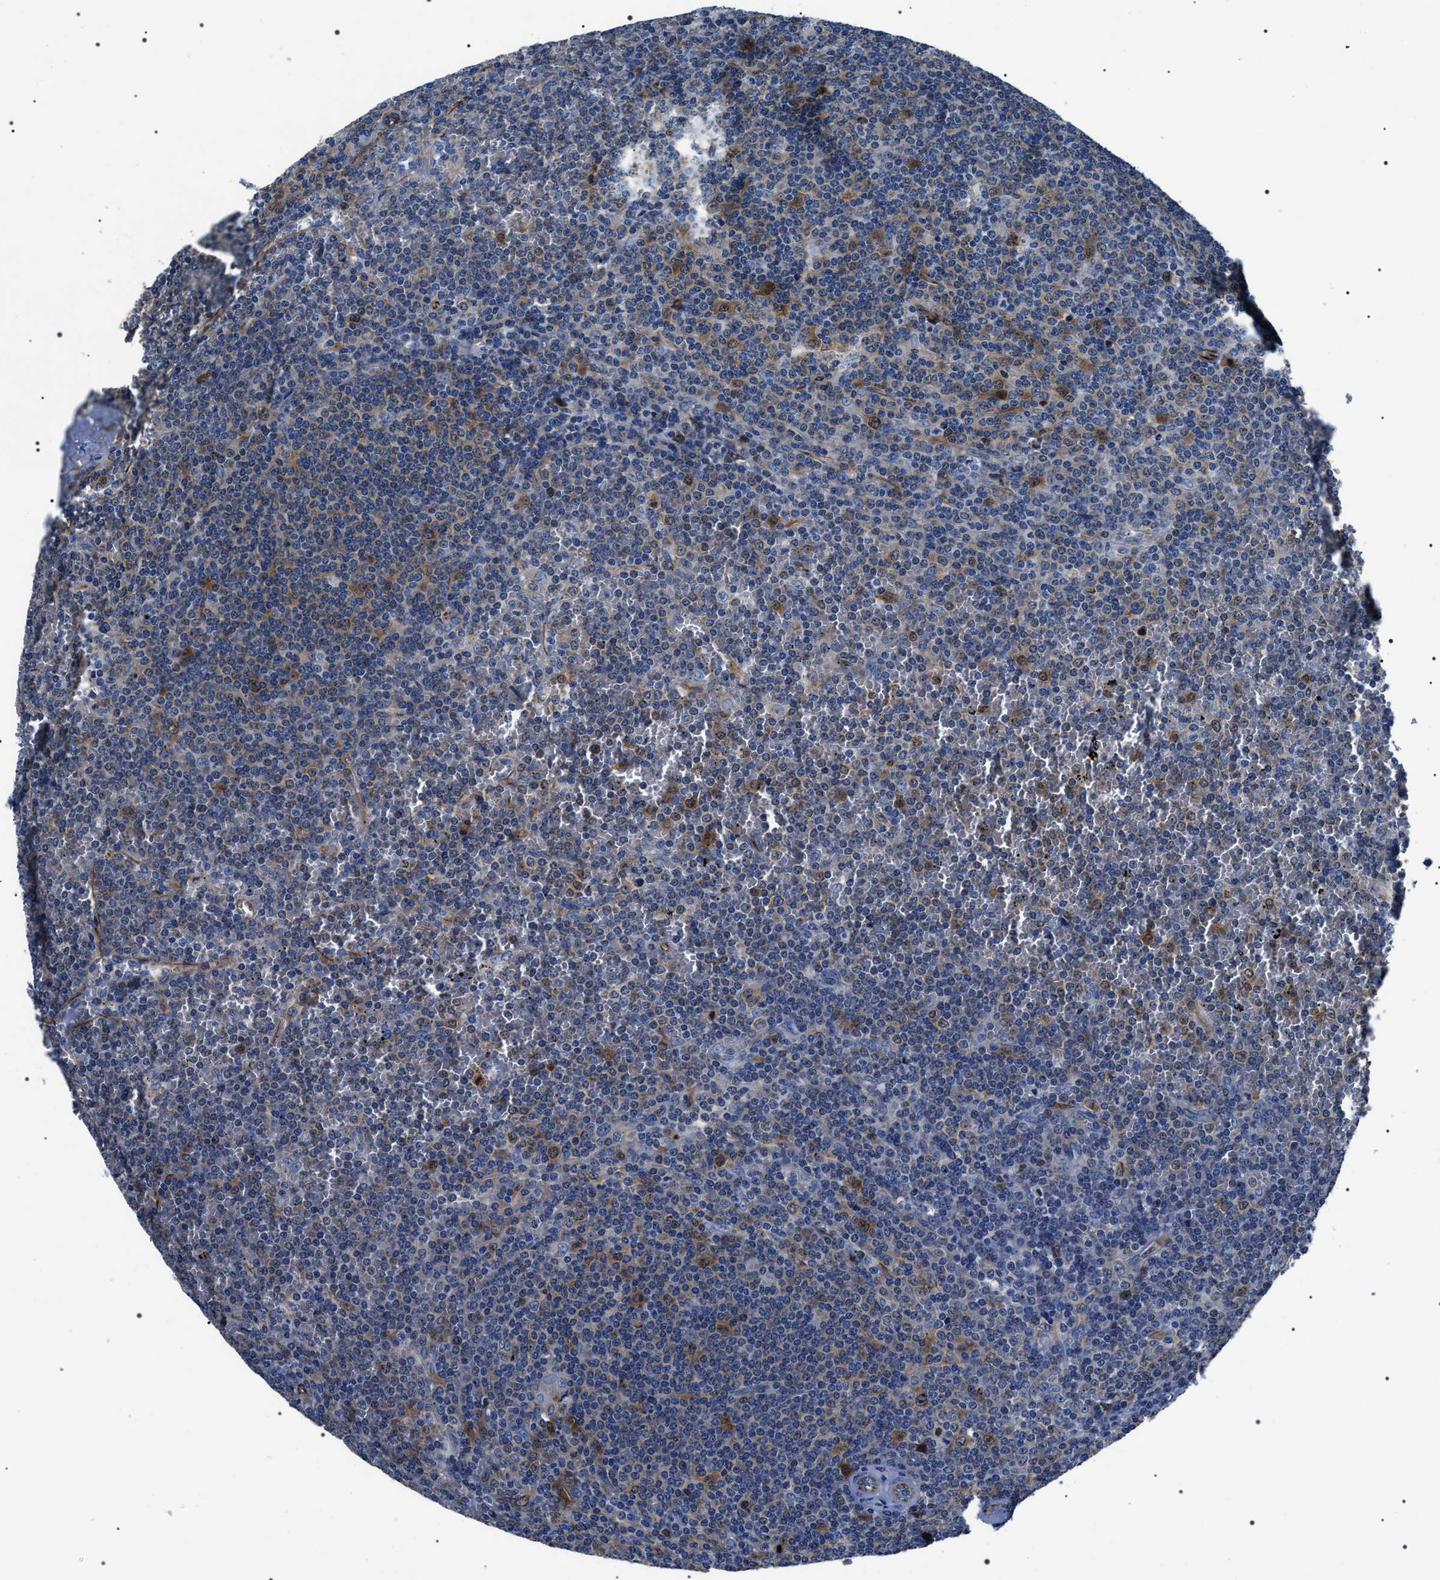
{"staining": {"intensity": "weak", "quantity": "<25%", "location": "cytoplasmic/membranous"}, "tissue": "lymphoma", "cell_type": "Tumor cells", "image_type": "cancer", "snomed": [{"axis": "morphology", "description": "Malignant lymphoma, non-Hodgkin's type, Low grade"}, {"axis": "topography", "description": "Spleen"}], "caption": "Tumor cells are negative for brown protein staining in lymphoma. (Brightfield microscopy of DAB immunohistochemistry (IHC) at high magnification).", "gene": "BAG2", "patient": {"sex": "female", "age": 19}}